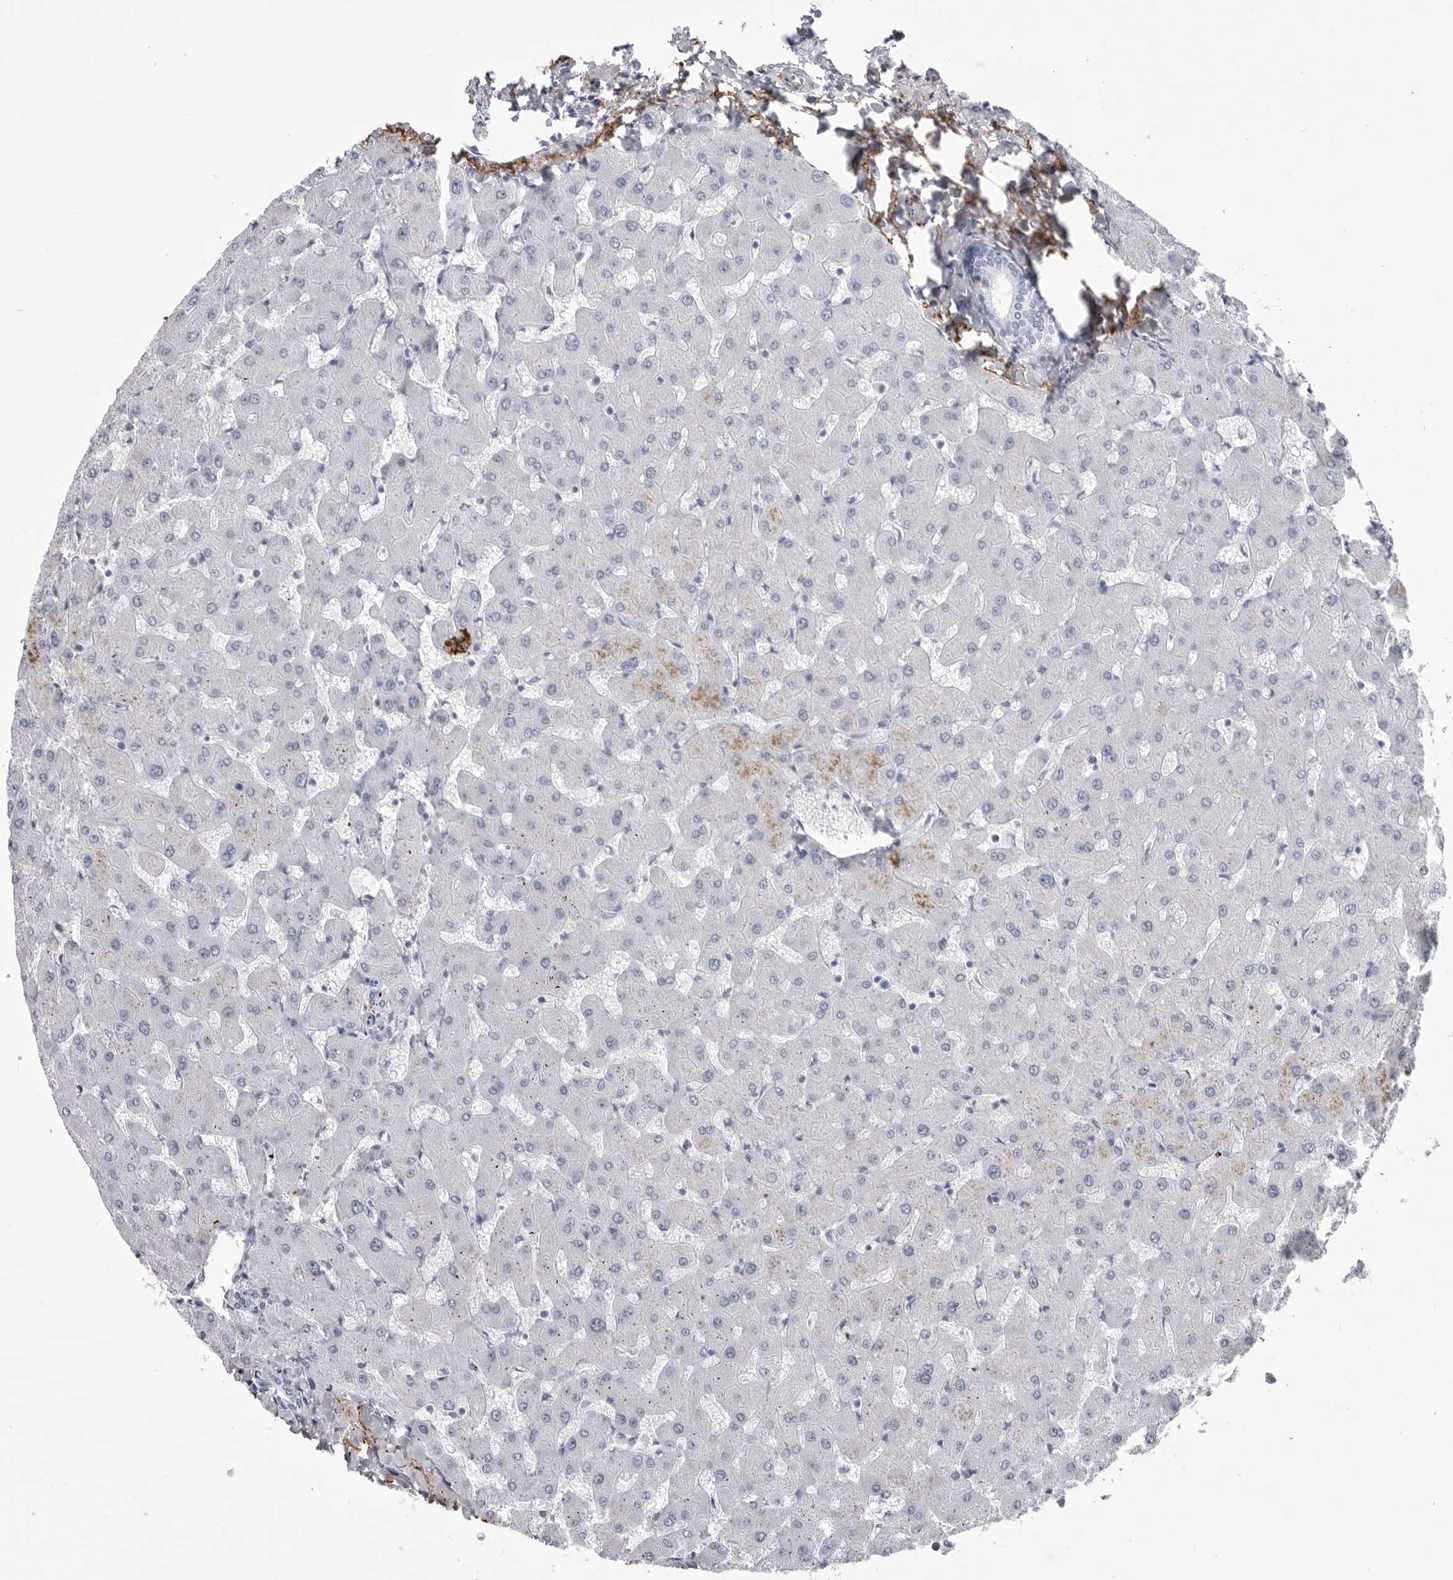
{"staining": {"intensity": "negative", "quantity": "none", "location": "none"}, "tissue": "liver", "cell_type": "Cholangiocytes", "image_type": "normal", "snomed": [{"axis": "morphology", "description": "Normal tissue, NOS"}, {"axis": "topography", "description": "Liver"}], "caption": "IHC histopathology image of benign liver: liver stained with DAB reveals no significant protein positivity in cholangiocytes.", "gene": "COL26A1", "patient": {"sex": "female", "age": 63}}